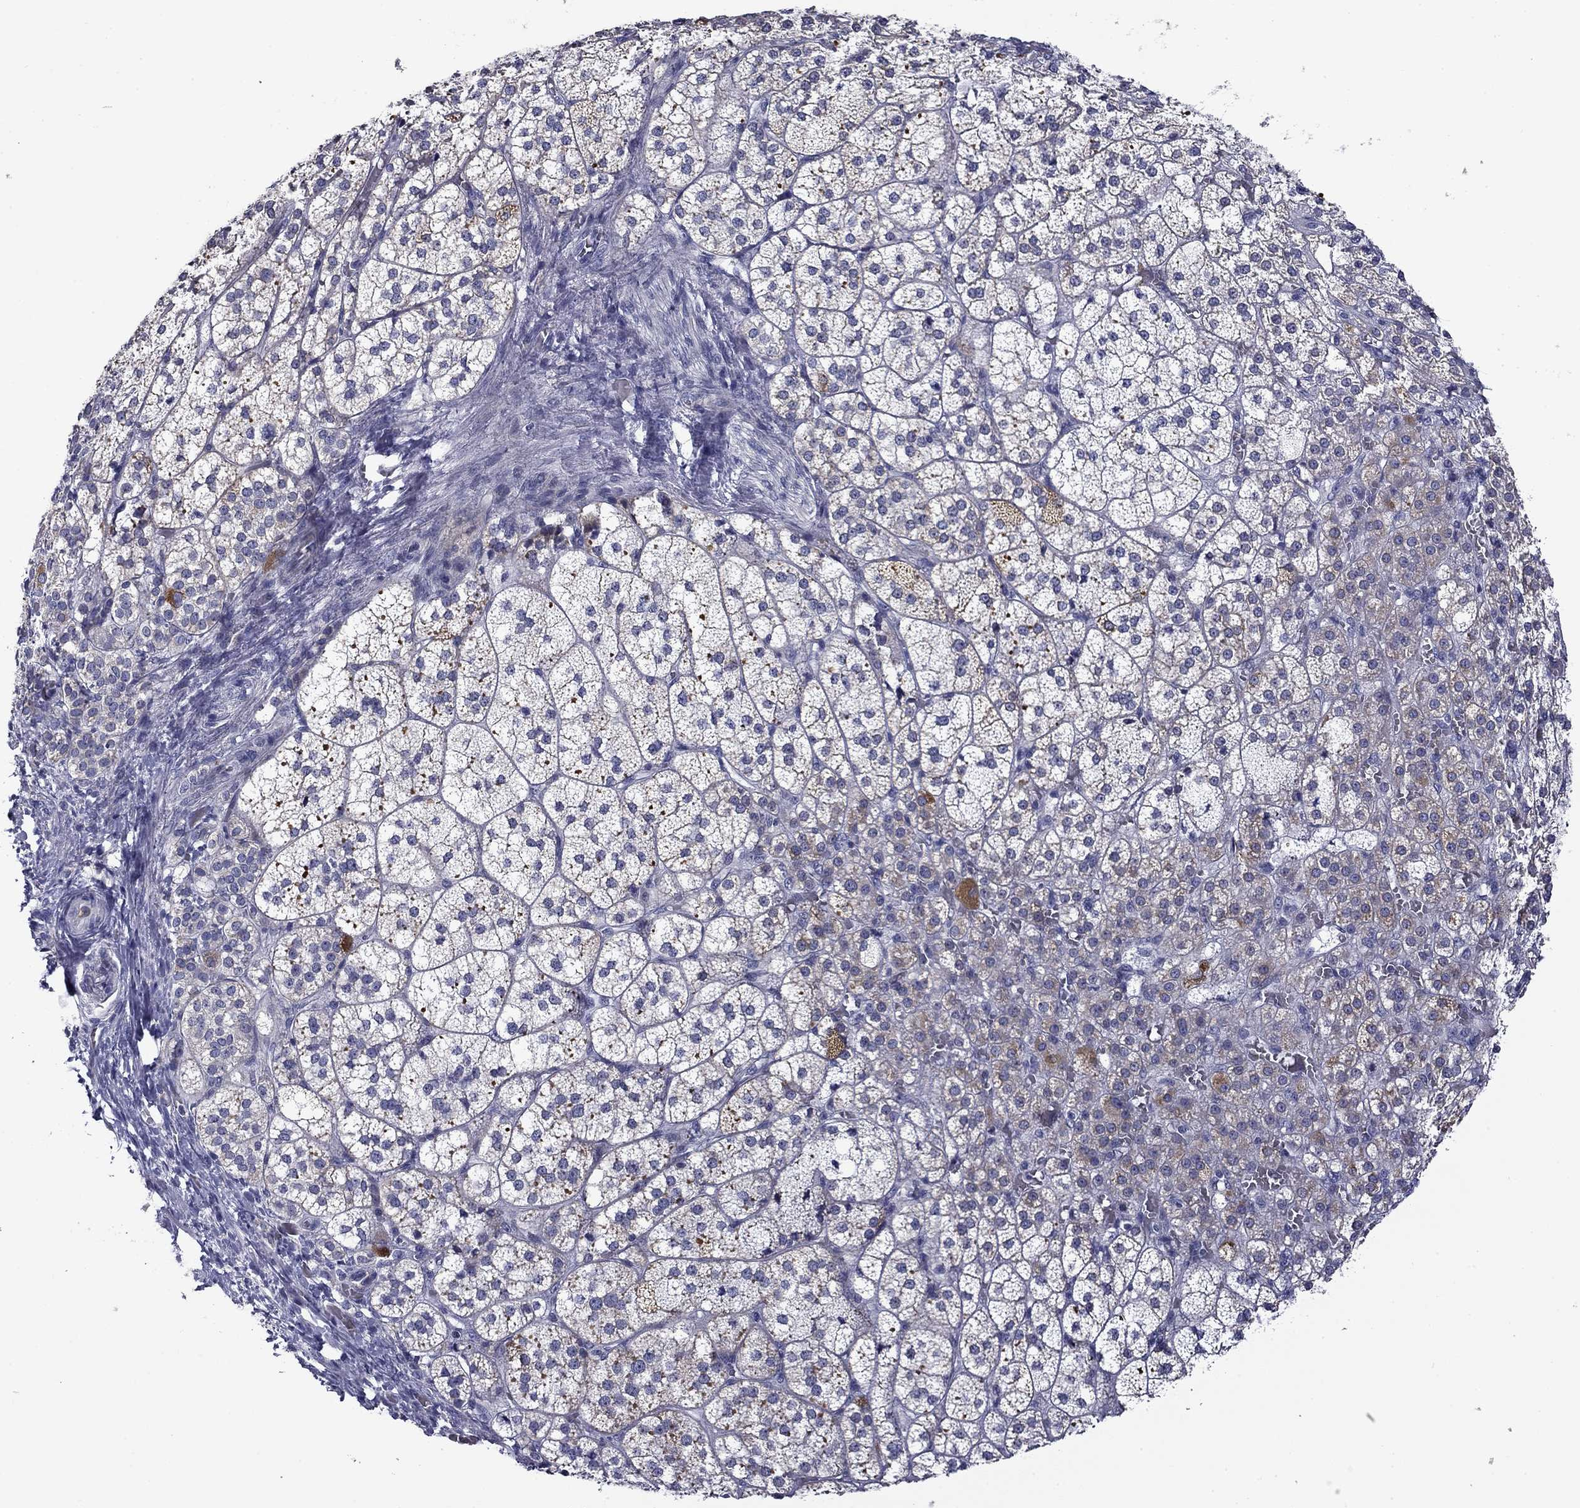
{"staining": {"intensity": "moderate", "quantity": "<25%", "location": "cytoplasmic/membranous"}, "tissue": "adrenal gland", "cell_type": "Glandular cells", "image_type": "normal", "snomed": [{"axis": "morphology", "description": "Normal tissue, NOS"}, {"axis": "topography", "description": "Adrenal gland"}], "caption": "Adrenal gland was stained to show a protein in brown. There is low levels of moderate cytoplasmic/membranous expression in about <25% of glandular cells. Using DAB (brown) and hematoxylin (blue) stains, captured at high magnification using brightfield microscopy.", "gene": "SPATA7", "patient": {"sex": "female", "age": 60}}